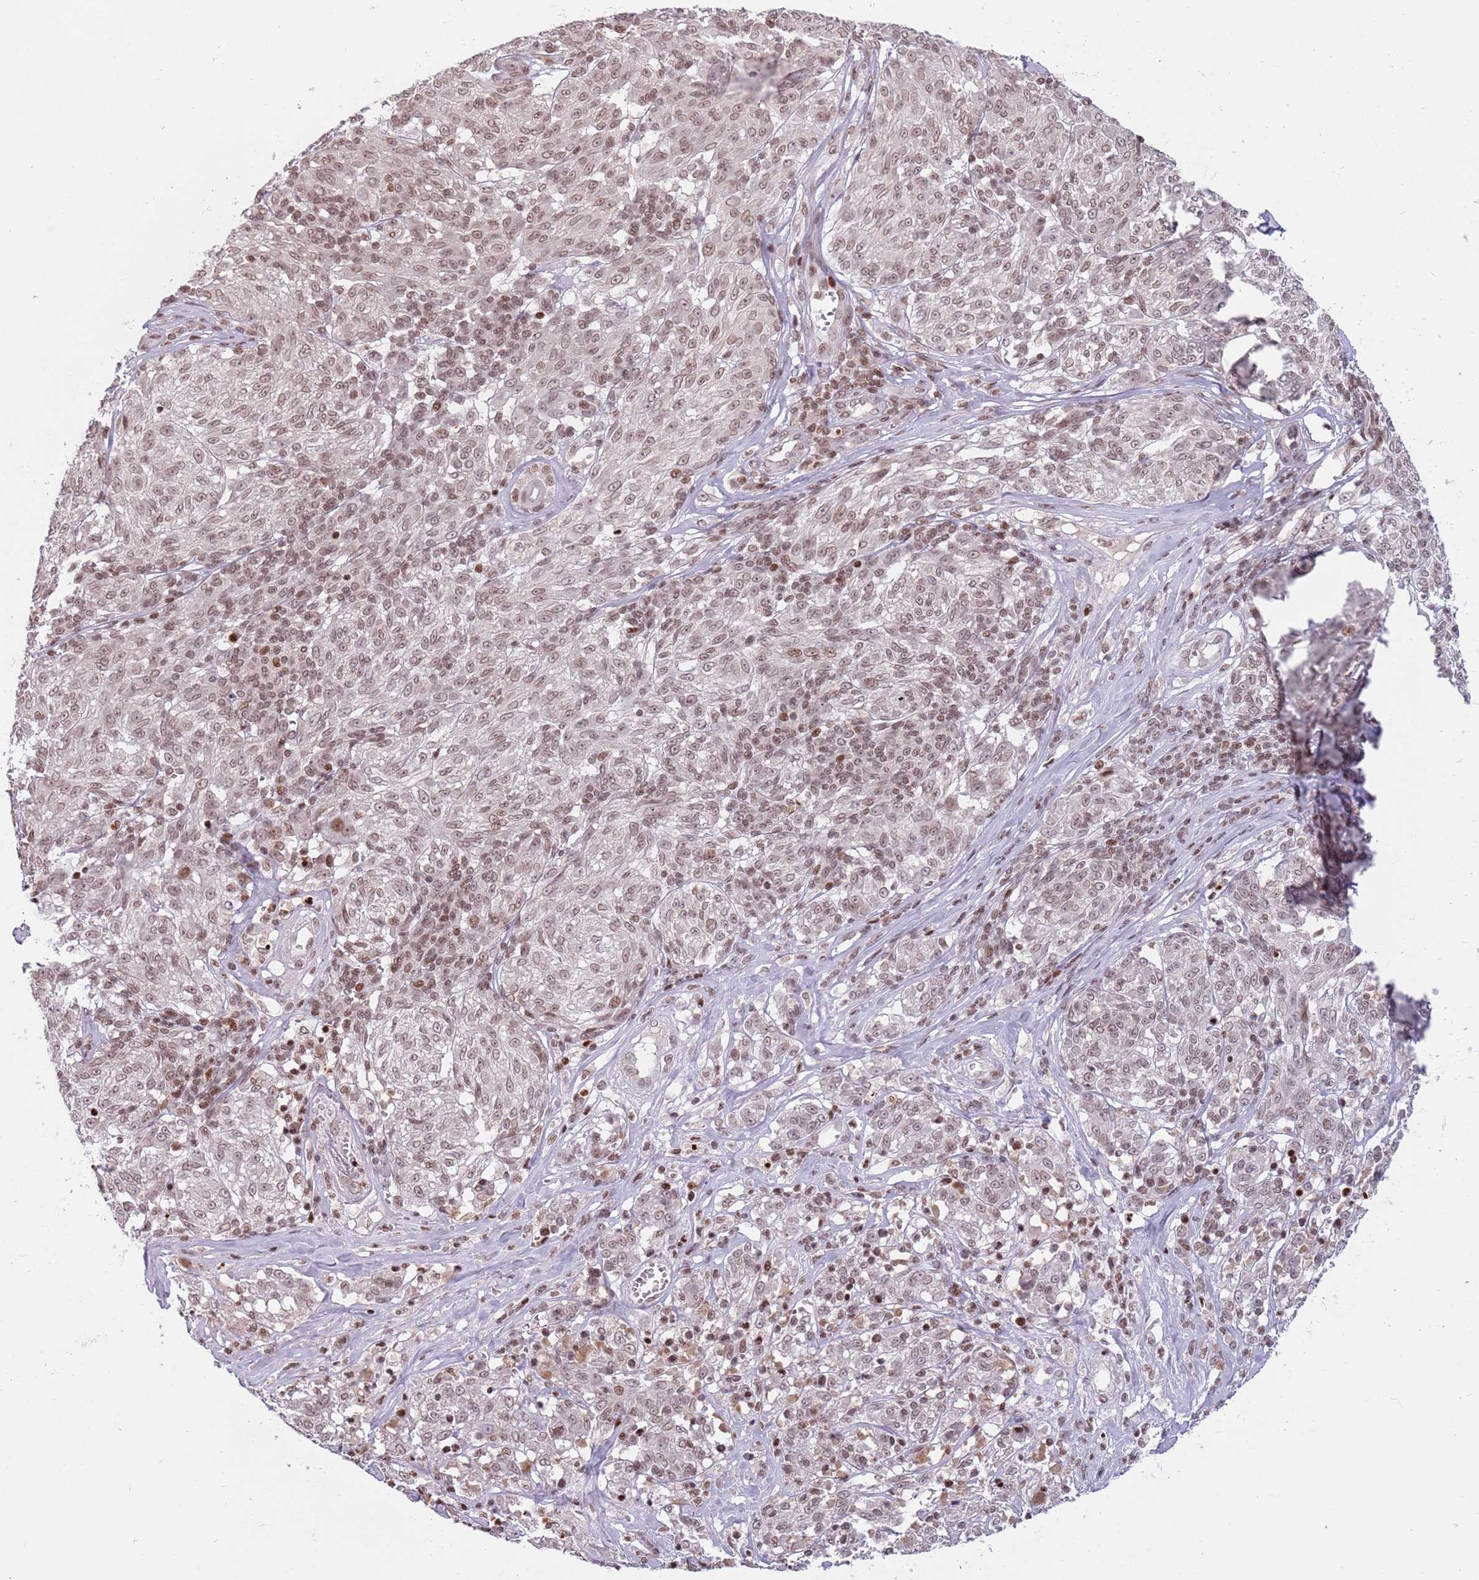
{"staining": {"intensity": "moderate", "quantity": ">75%", "location": "nuclear"}, "tissue": "melanoma", "cell_type": "Tumor cells", "image_type": "cancer", "snomed": [{"axis": "morphology", "description": "Malignant melanoma, NOS"}, {"axis": "topography", "description": "Skin"}], "caption": "Human malignant melanoma stained with a protein marker demonstrates moderate staining in tumor cells.", "gene": "SH3RF3", "patient": {"sex": "female", "age": 63}}